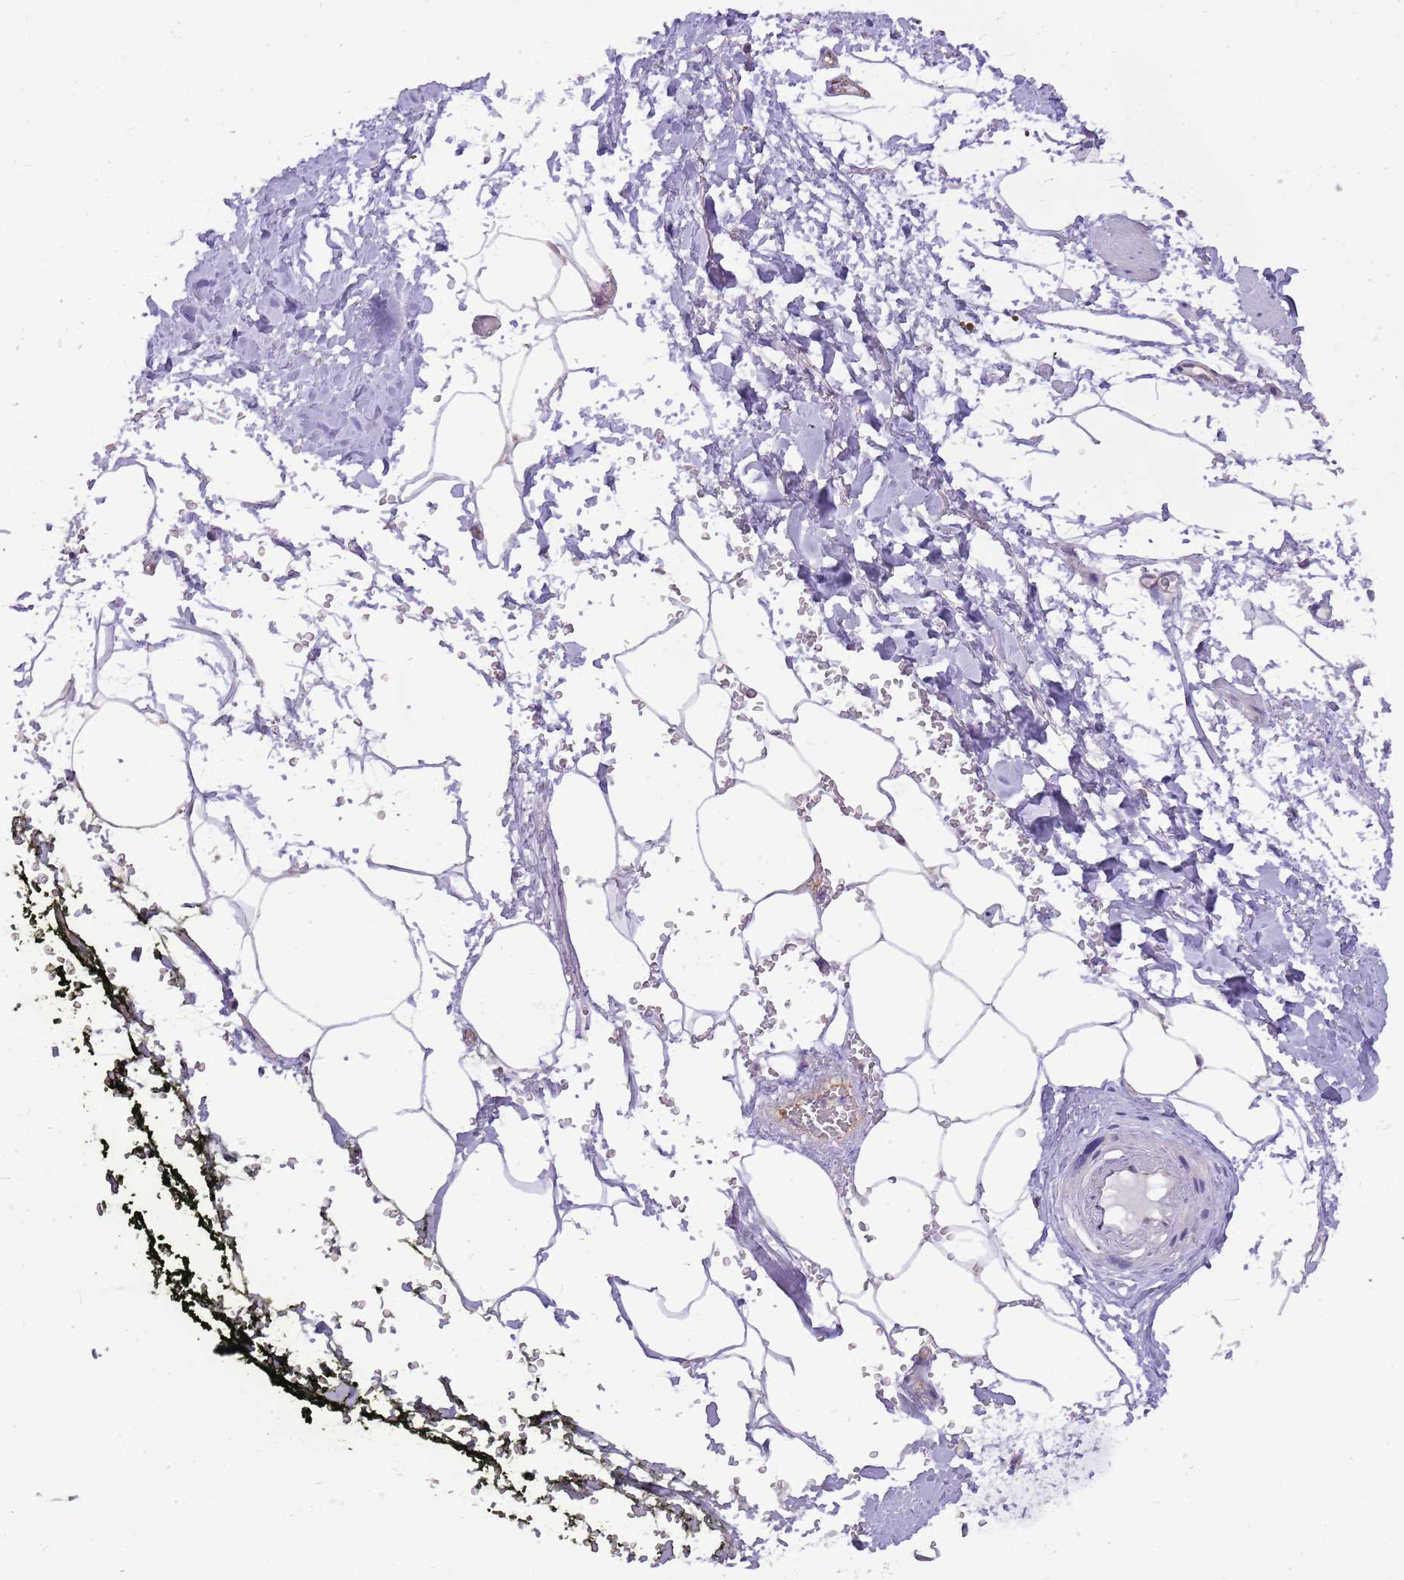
{"staining": {"intensity": "negative", "quantity": "none", "location": "none"}, "tissue": "adipose tissue", "cell_type": "Adipocytes", "image_type": "normal", "snomed": [{"axis": "morphology", "description": "Normal tissue, NOS"}, {"axis": "morphology", "description": "Adenocarcinoma, Low grade"}, {"axis": "topography", "description": "Prostate"}, {"axis": "topography", "description": "Peripheral nerve tissue"}], "caption": "Immunohistochemistry (IHC) photomicrograph of unremarkable adipose tissue: human adipose tissue stained with DAB reveals no significant protein positivity in adipocytes.", "gene": "PCNX1", "patient": {"sex": "male", "age": 63}}